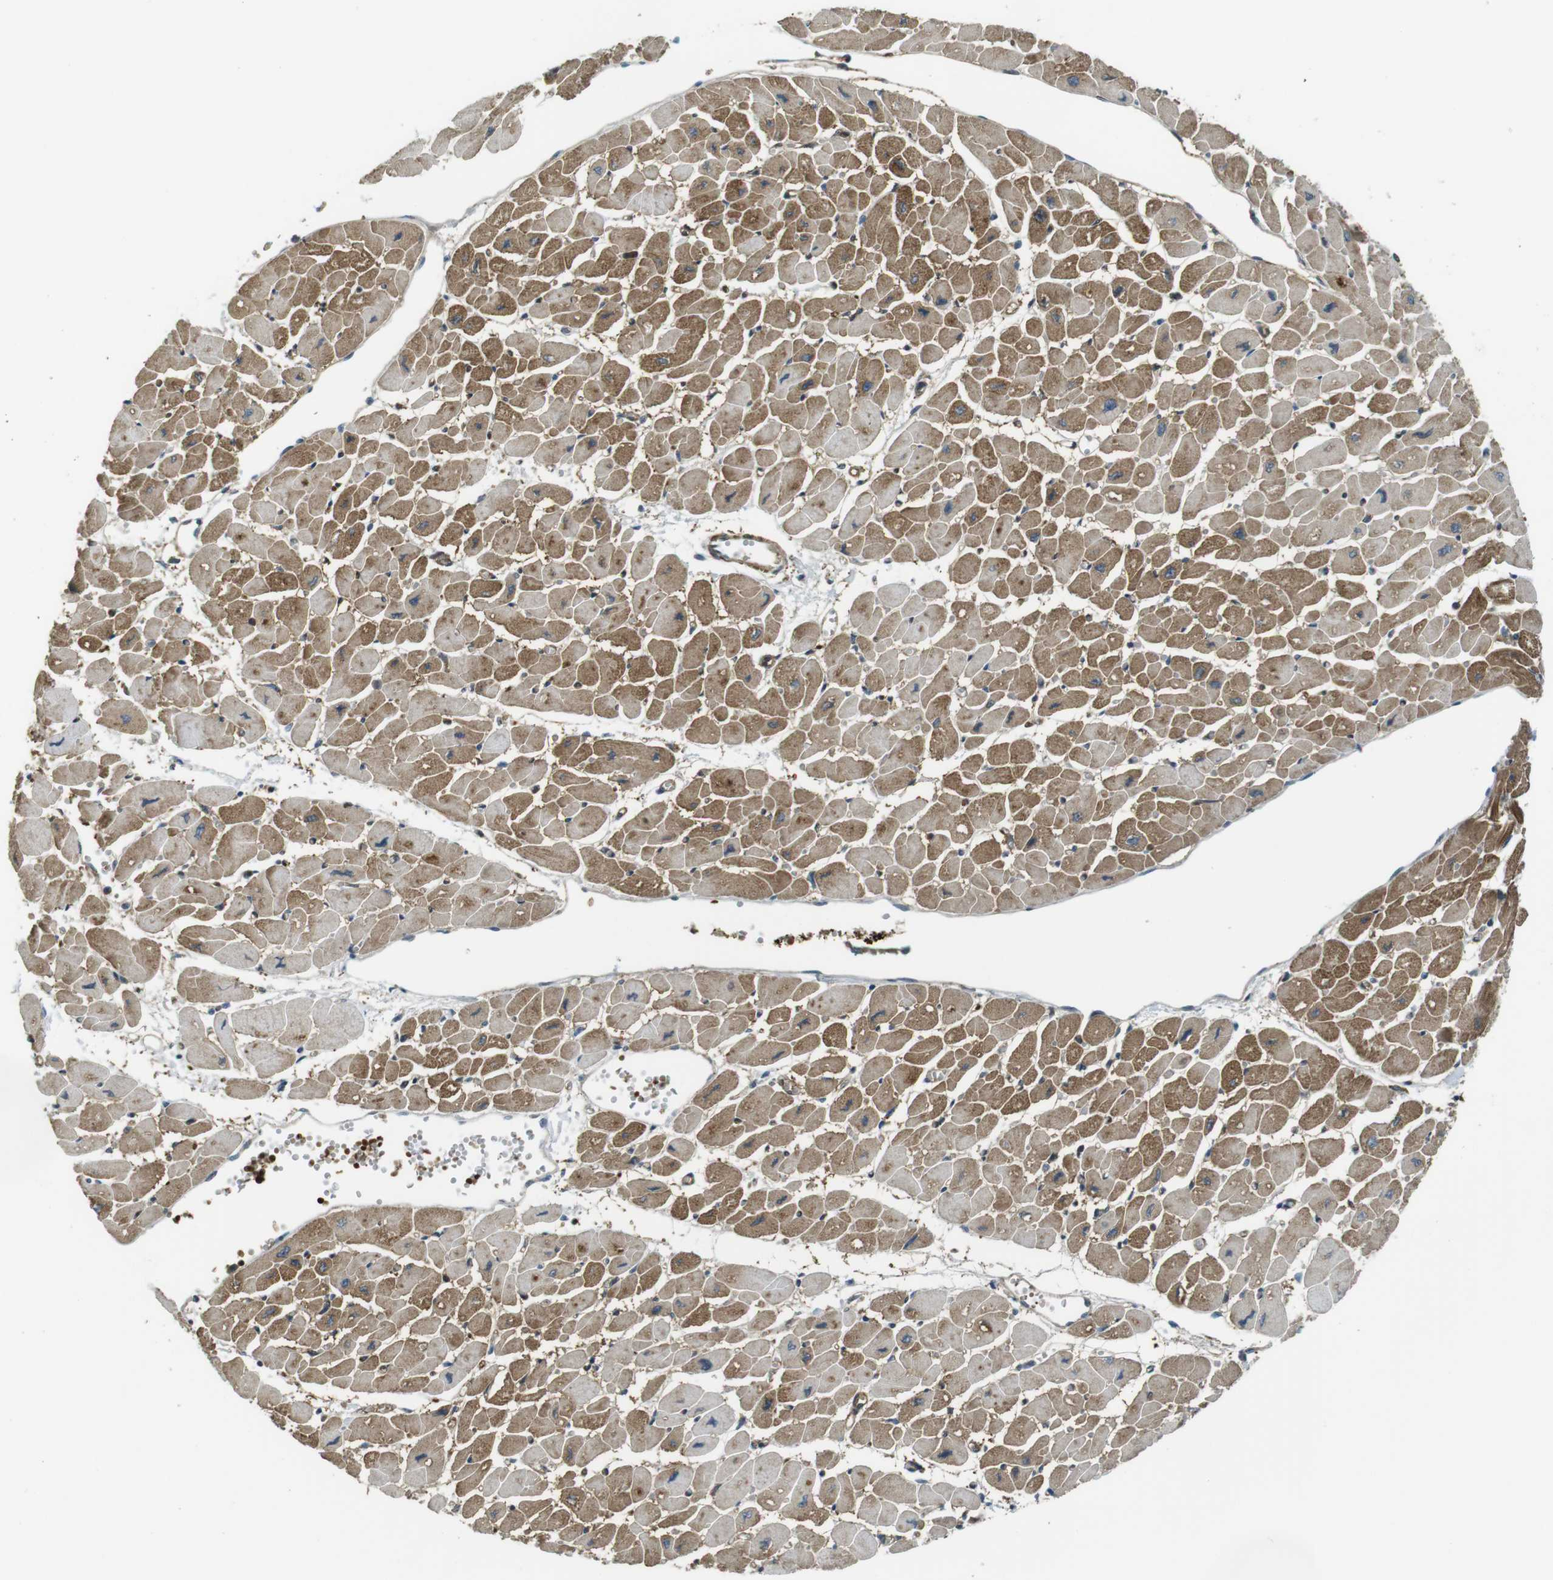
{"staining": {"intensity": "moderate", "quantity": ">75%", "location": "cytoplasmic/membranous"}, "tissue": "heart muscle", "cell_type": "Cardiomyocytes", "image_type": "normal", "snomed": [{"axis": "morphology", "description": "Normal tissue, NOS"}, {"axis": "topography", "description": "Heart"}], "caption": "Immunohistochemical staining of benign human heart muscle displays medium levels of moderate cytoplasmic/membranous staining in about >75% of cardiomyocytes.", "gene": "LRRC3B", "patient": {"sex": "female", "age": 54}}